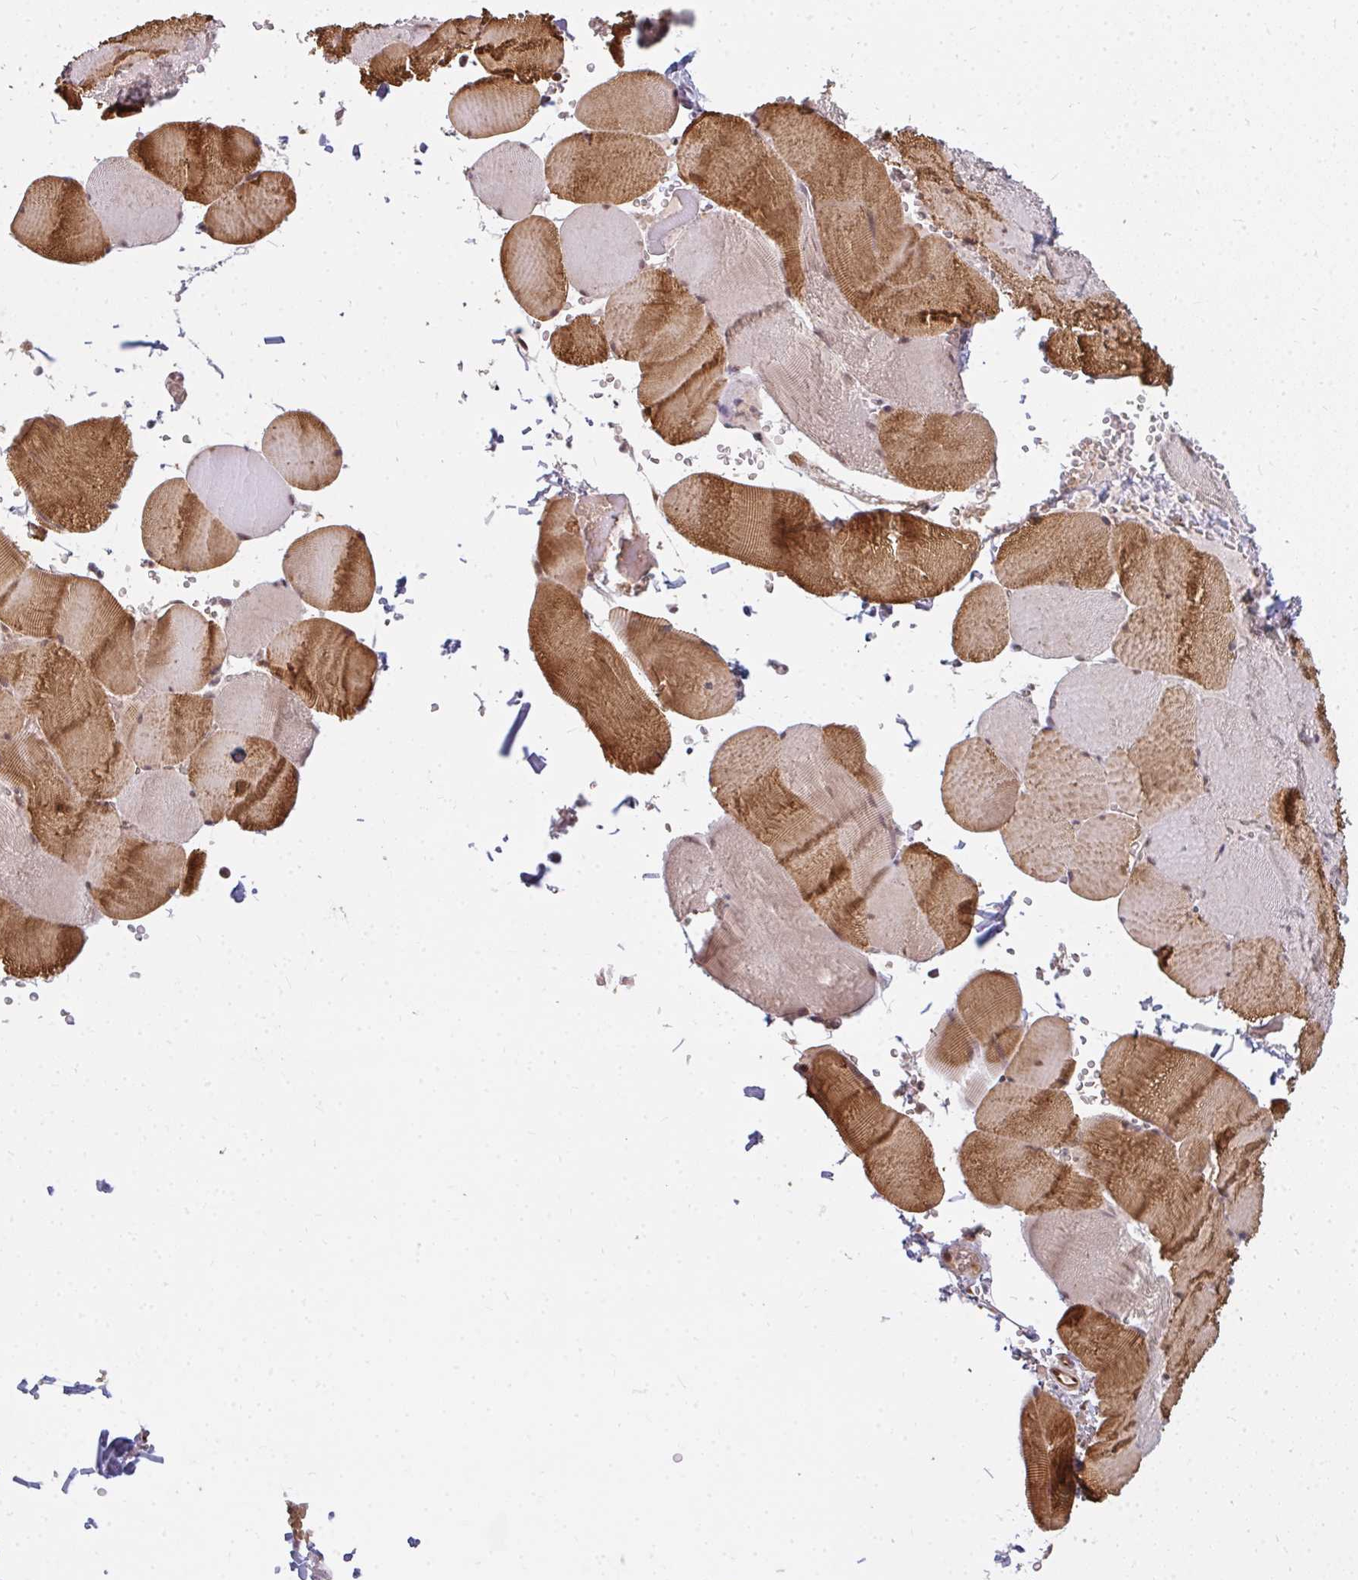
{"staining": {"intensity": "moderate", "quantity": "25%-75%", "location": "cytoplasmic/membranous"}, "tissue": "skeletal muscle", "cell_type": "Myocytes", "image_type": "normal", "snomed": [{"axis": "morphology", "description": "Normal tissue, NOS"}, {"axis": "topography", "description": "Skeletal muscle"}, {"axis": "topography", "description": "Head-Neck"}], "caption": "Immunohistochemistry (DAB (3,3'-diaminobenzidine)) staining of unremarkable human skeletal muscle reveals moderate cytoplasmic/membranous protein expression in approximately 25%-75% of myocytes. The protein of interest is stained brown, and the nuclei are stained in blue (DAB (3,3'-diaminobenzidine) IHC with brightfield microscopy, high magnification).", "gene": "GTF3C6", "patient": {"sex": "male", "age": 66}}